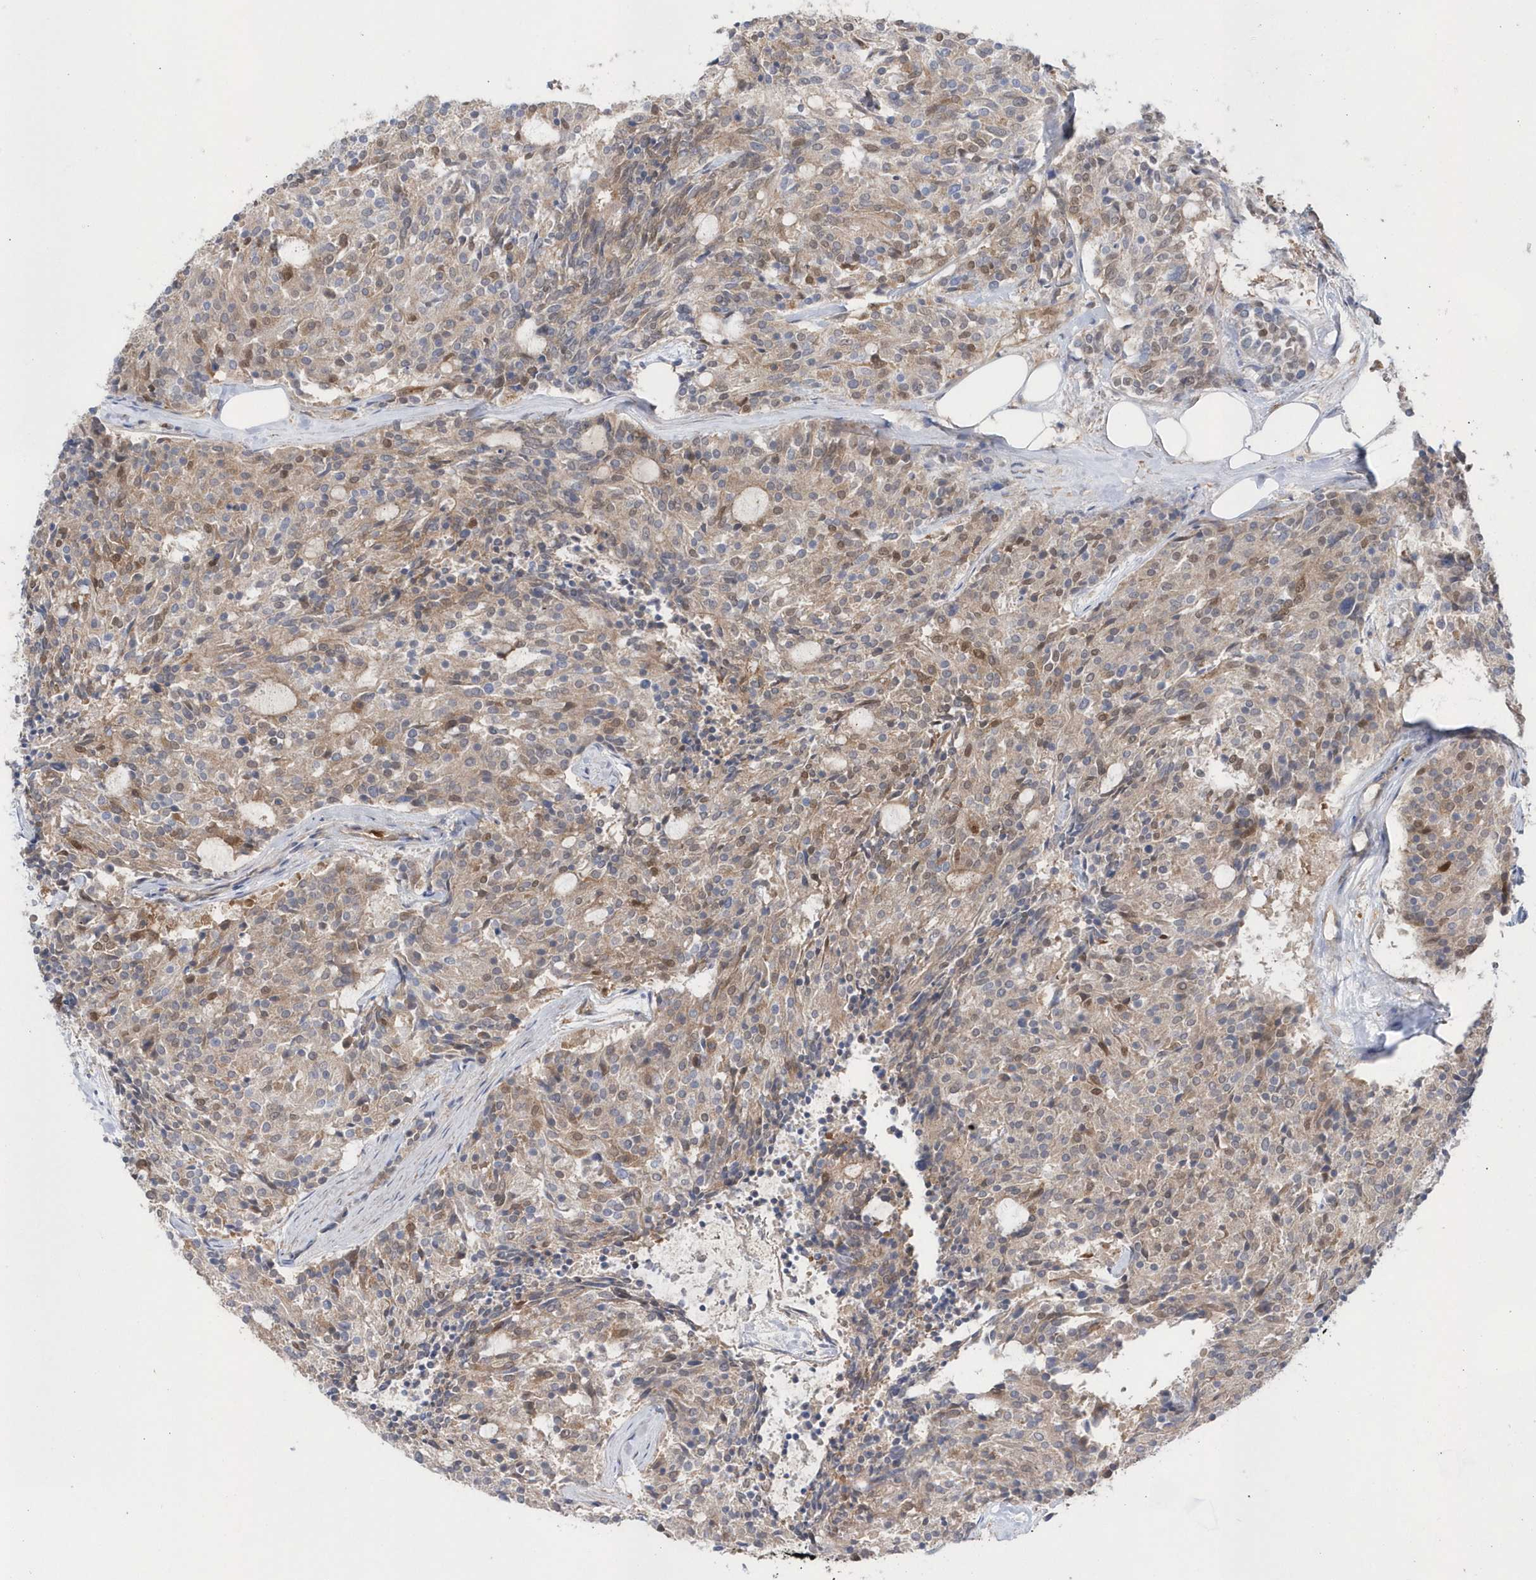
{"staining": {"intensity": "moderate", "quantity": "25%-75%", "location": "cytoplasmic/membranous,nuclear"}, "tissue": "carcinoid", "cell_type": "Tumor cells", "image_type": "cancer", "snomed": [{"axis": "morphology", "description": "Carcinoid, malignant, NOS"}, {"axis": "topography", "description": "Pancreas"}], "caption": "Immunohistochemistry (IHC) of human carcinoid demonstrates medium levels of moderate cytoplasmic/membranous and nuclear positivity in about 25%-75% of tumor cells.", "gene": "BDH2", "patient": {"sex": "female", "age": 54}}